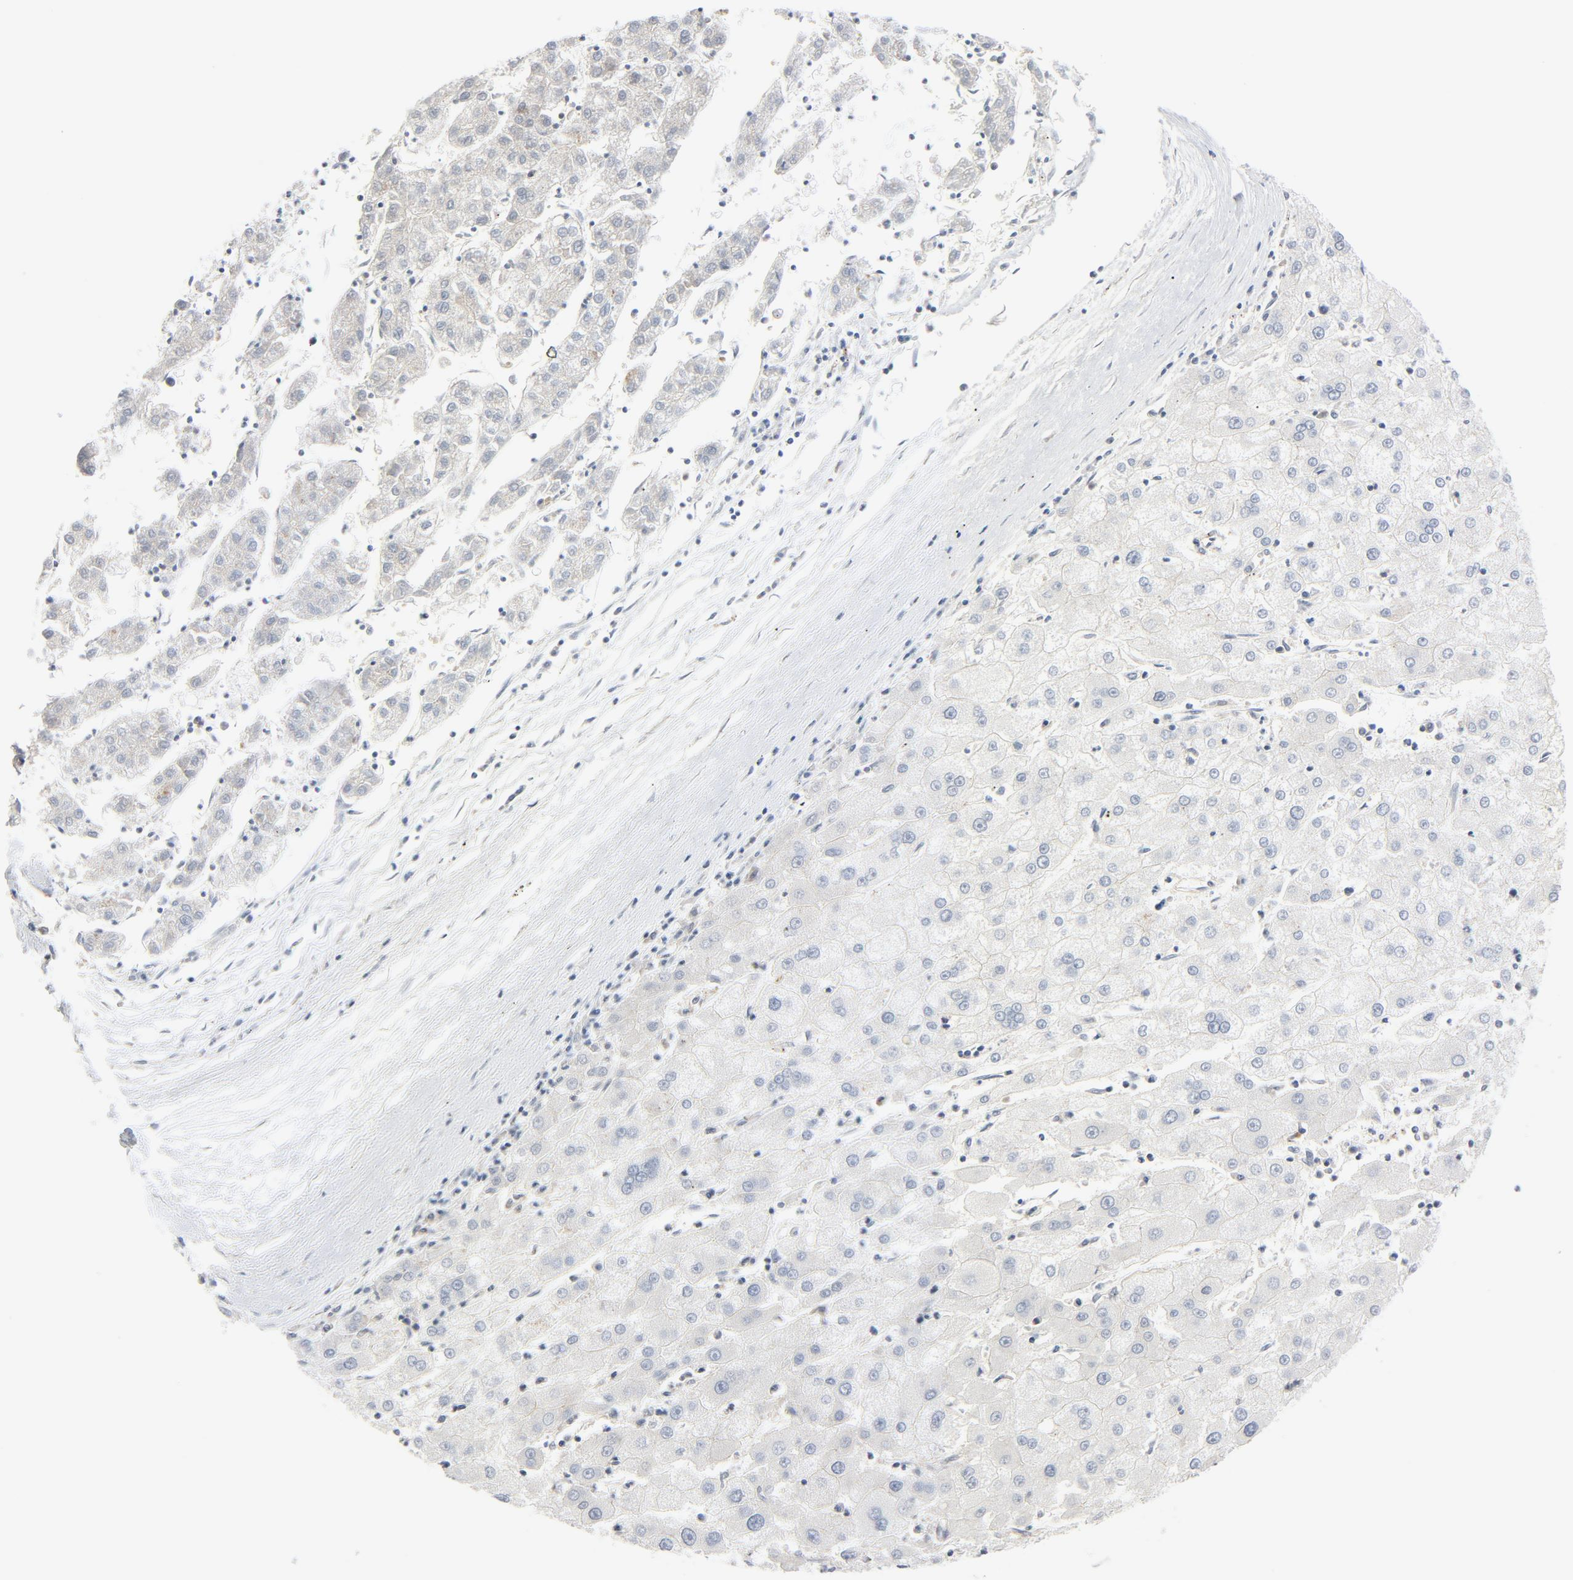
{"staining": {"intensity": "weak", "quantity": "25%-75%", "location": "cytoplasmic/membranous"}, "tissue": "liver cancer", "cell_type": "Tumor cells", "image_type": "cancer", "snomed": [{"axis": "morphology", "description": "Carcinoma, Hepatocellular, NOS"}, {"axis": "topography", "description": "Liver"}], "caption": "About 25%-75% of tumor cells in human liver cancer reveal weak cytoplasmic/membranous protein staining as visualized by brown immunohistochemical staining.", "gene": "TSG101", "patient": {"sex": "male", "age": 72}}